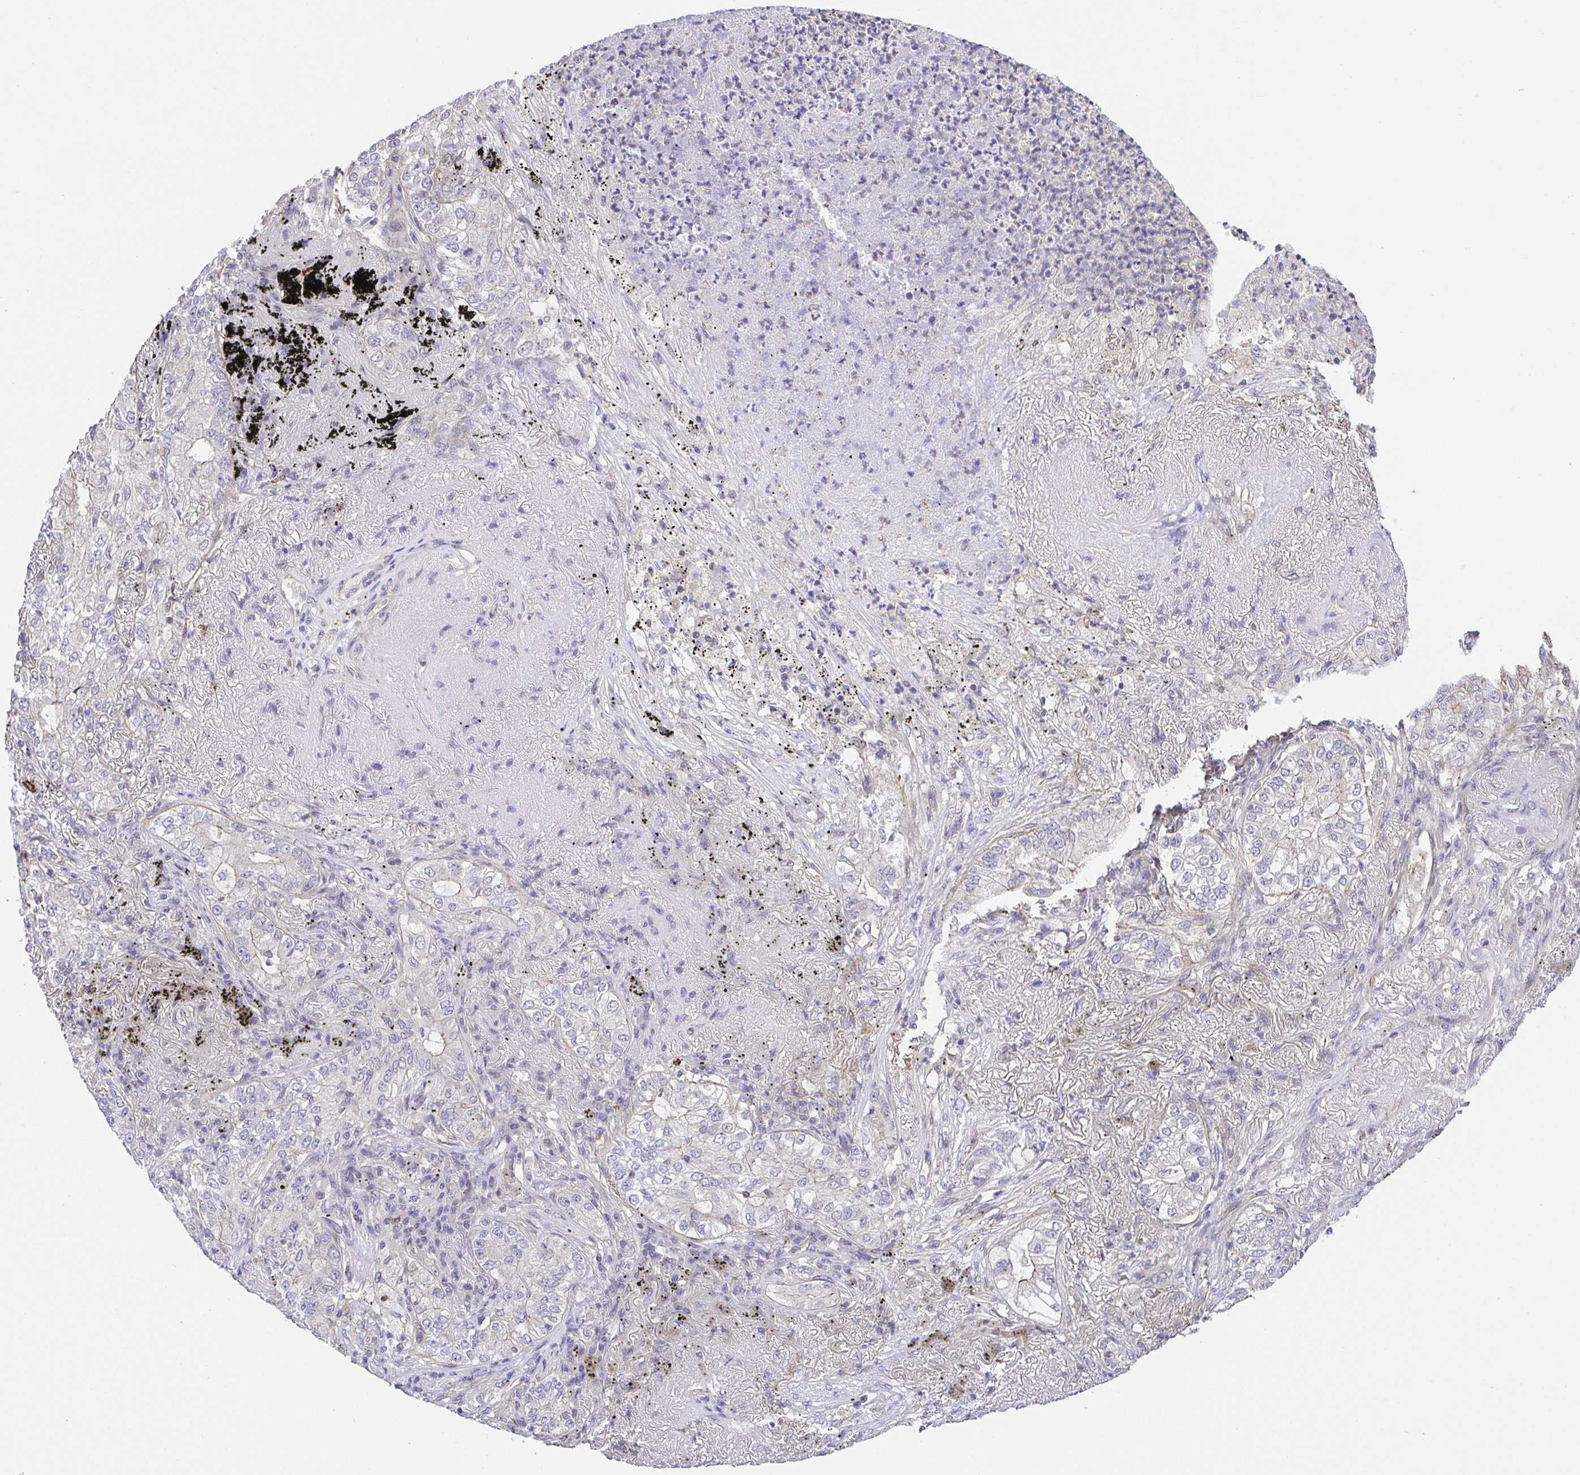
{"staining": {"intensity": "negative", "quantity": "none", "location": "none"}, "tissue": "lung cancer", "cell_type": "Tumor cells", "image_type": "cancer", "snomed": [{"axis": "morphology", "description": "Adenocarcinoma, NOS"}, {"axis": "topography", "description": "Lung"}], "caption": "Photomicrograph shows no protein positivity in tumor cells of lung adenocarcinoma tissue.", "gene": "PREPL", "patient": {"sex": "female", "age": 73}}